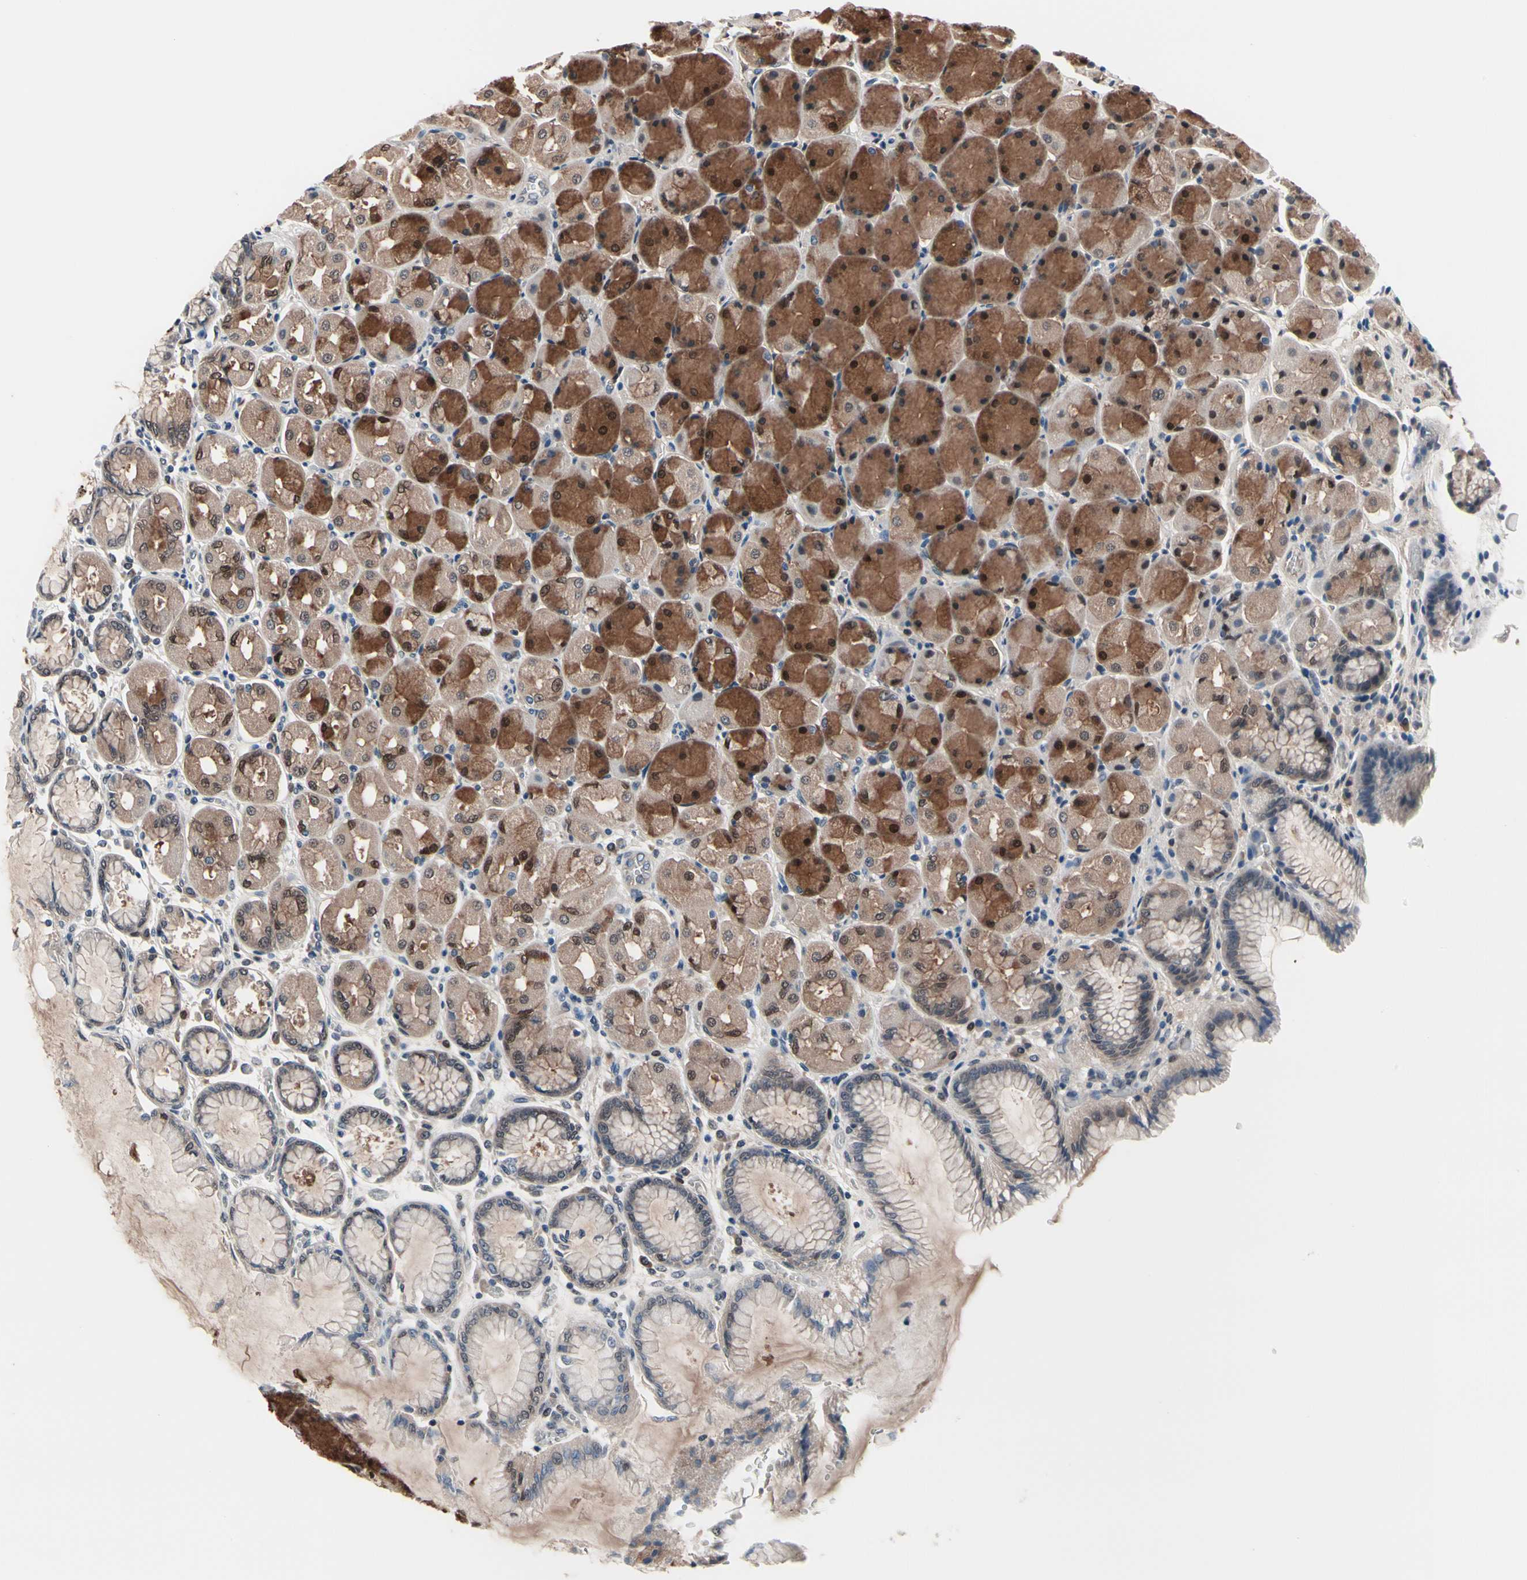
{"staining": {"intensity": "moderate", "quantity": ">75%", "location": "cytoplasmic/membranous,nuclear"}, "tissue": "stomach", "cell_type": "Glandular cells", "image_type": "normal", "snomed": [{"axis": "morphology", "description": "Normal tissue, NOS"}, {"axis": "topography", "description": "Stomach, upper"}], "caption": "The histopathology image shows immunohistochemical staining of normal stomach. There is moderate cytoplasmic/membranous,nuclear expression is present in approximately >75% of glandular cells. (DAB IHC with brightfield microscopy, high magnification).", "gene": "PRDX6", "patient": {"sex": "female", "age": 56}}